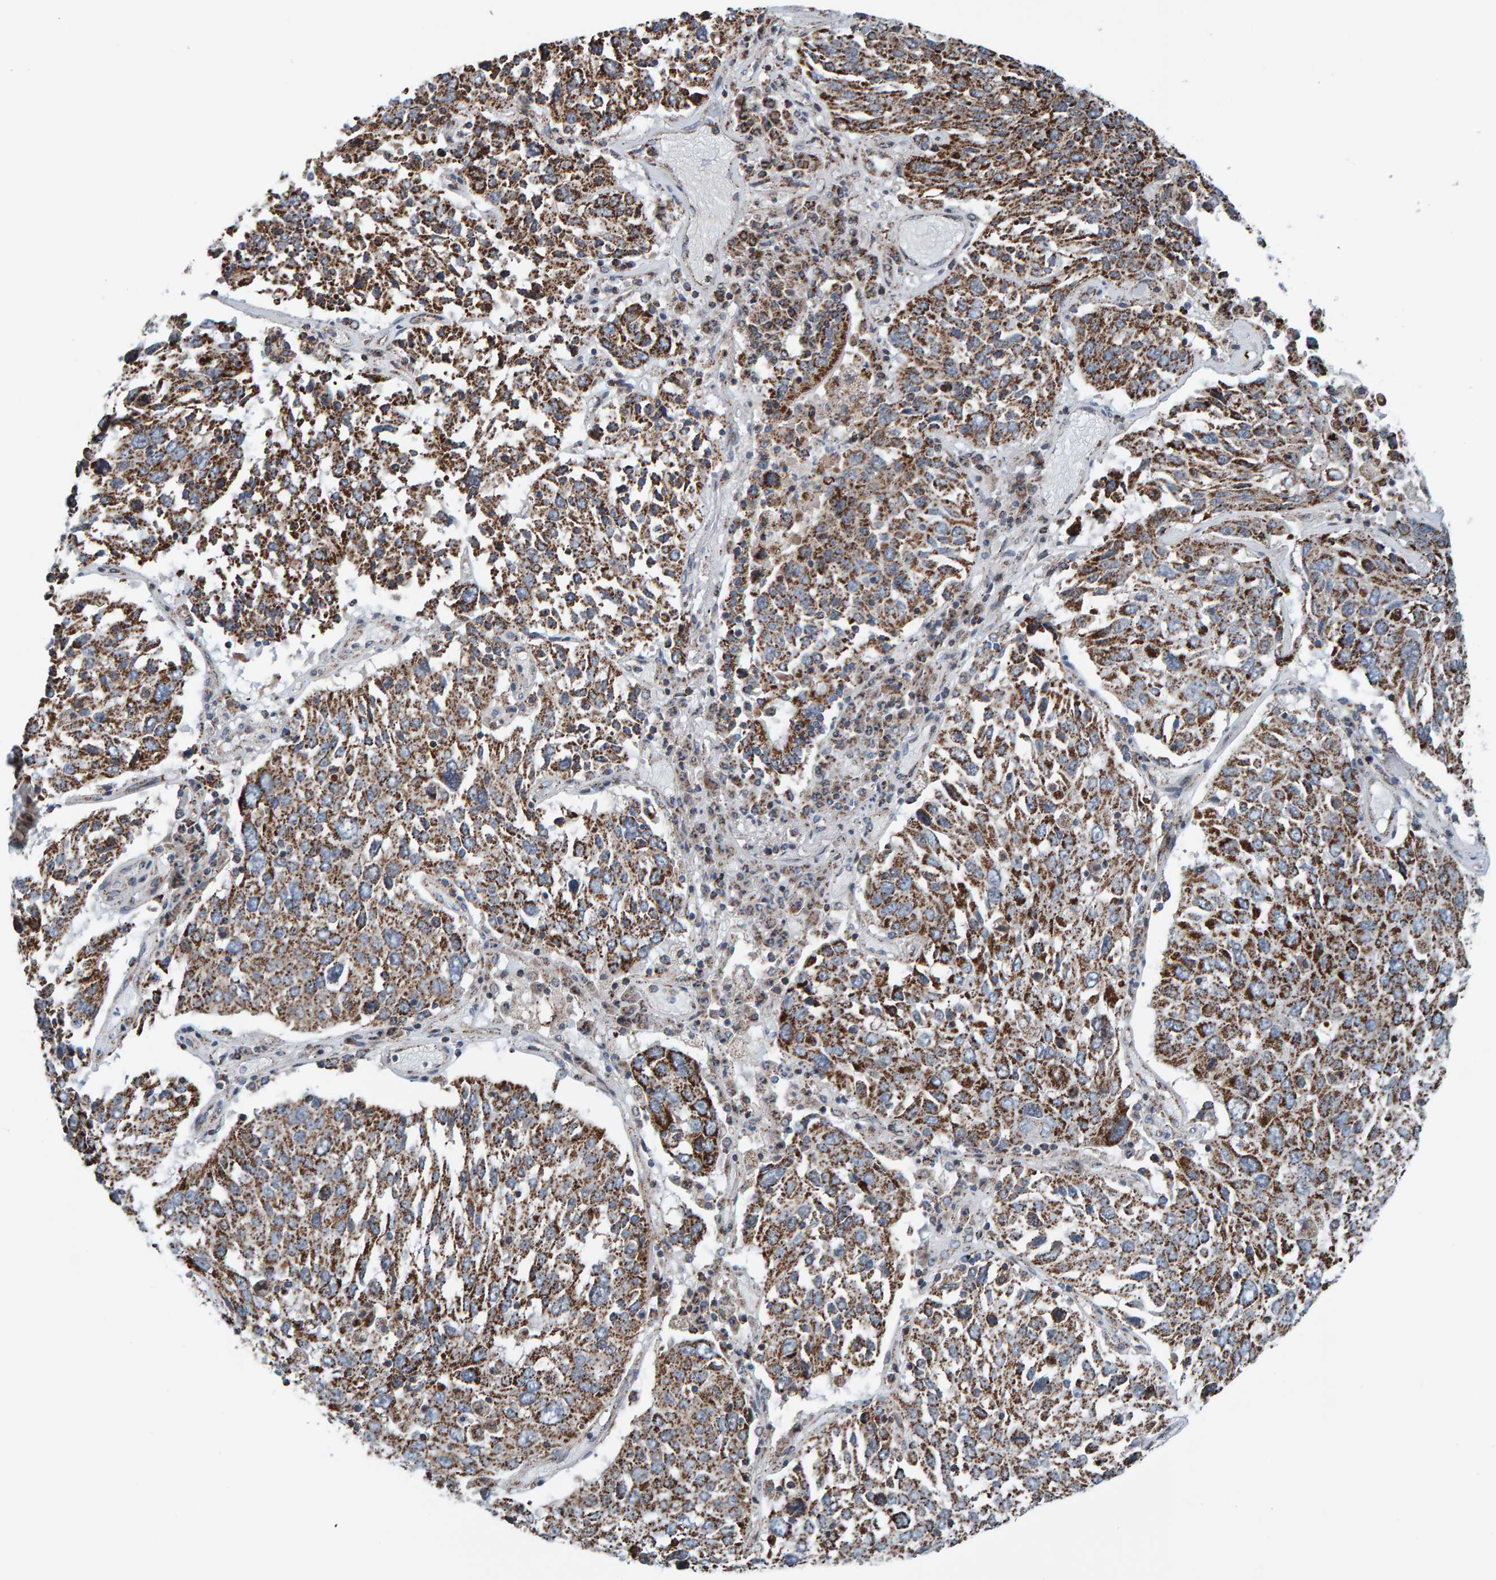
{"staining": {"intensity": "strong", "quantity": "25%-75%", "location": "cytoplasmic/membranous"}, "tissue": "lung cancer", "cell_type": "Tumor cells", "image_type": "cancer", "snomed": [{"axis": "morphology", "description": "Squamous cell carcinoma, NOS"}, {"axis": "topography", "description": "Lung"}], "caption": "Immunohistochemistry staining of lung squamous cell carcinoma, which demonstrates high levels of strong cytoplasmic/membranous positivity in about 25%-75% of tumor cells indicating strong cytoplasmic/membranous protein expression. The staining was performed using DAB (3,3'-diaminobenzidine) (brown) for protein detection and nuclei were counterstained in hematoxylin (blue).", "gene": "ZNF48", "patient": {"sex": "male", "age": 65}}